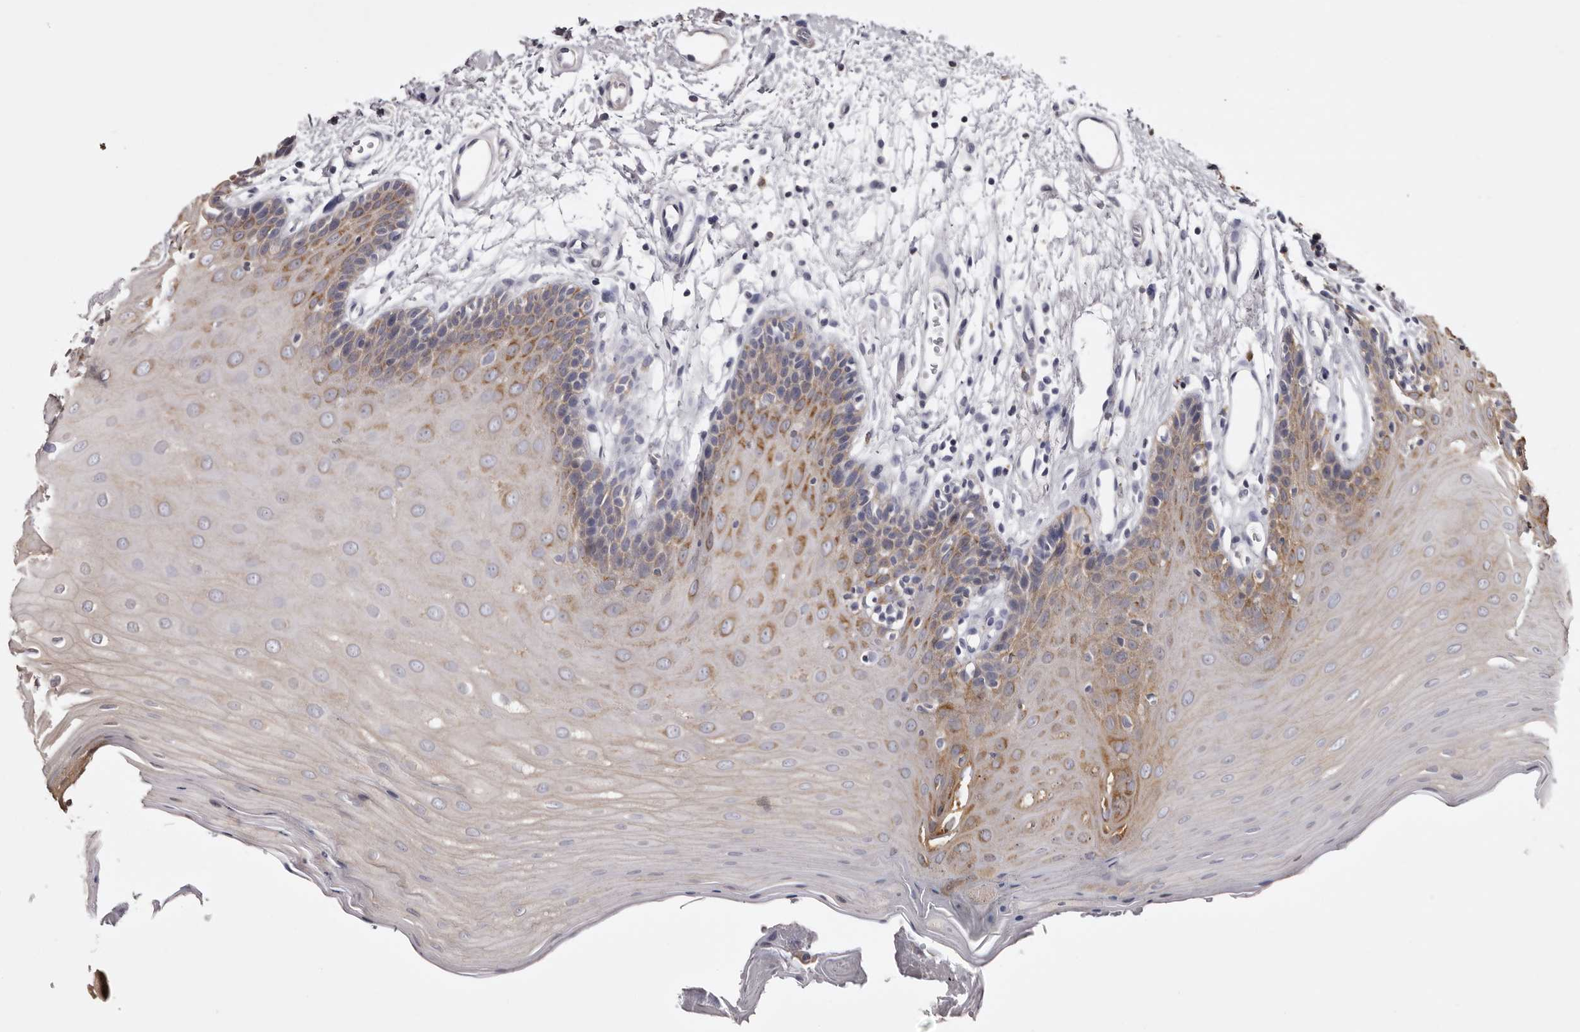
{"staining": {"intensity": "moderate", "quantity": "25%-75%", "location": "cytoplasmic/membranous"}, "tissue": "oral mucosa", "cell_type": "Squamous epithelial cells", "image_type": "normal", "snomed": [{"axis": "morphology", "description": "Normal tissue, NOS"}, {"axis": "morphology", "description": "Squamous cell carcinoma, NOS"}, {"axis": "topography", "description": "Skeletal muscle"}, {"axis": "topography", "description": "Oral tissue"}, {"axis": "topography", "description": "Salivary gland"}, {"axis": "topography", "description": "Head-Neck"}], "caption": "Protein staining shows moderate cytoplasmic/membranous positivity in about 25%-75% of squamous epithelial cells in normal oral mucosa.", "gene": "LAD1", "patient": {"sex": "male", "age": 54}}